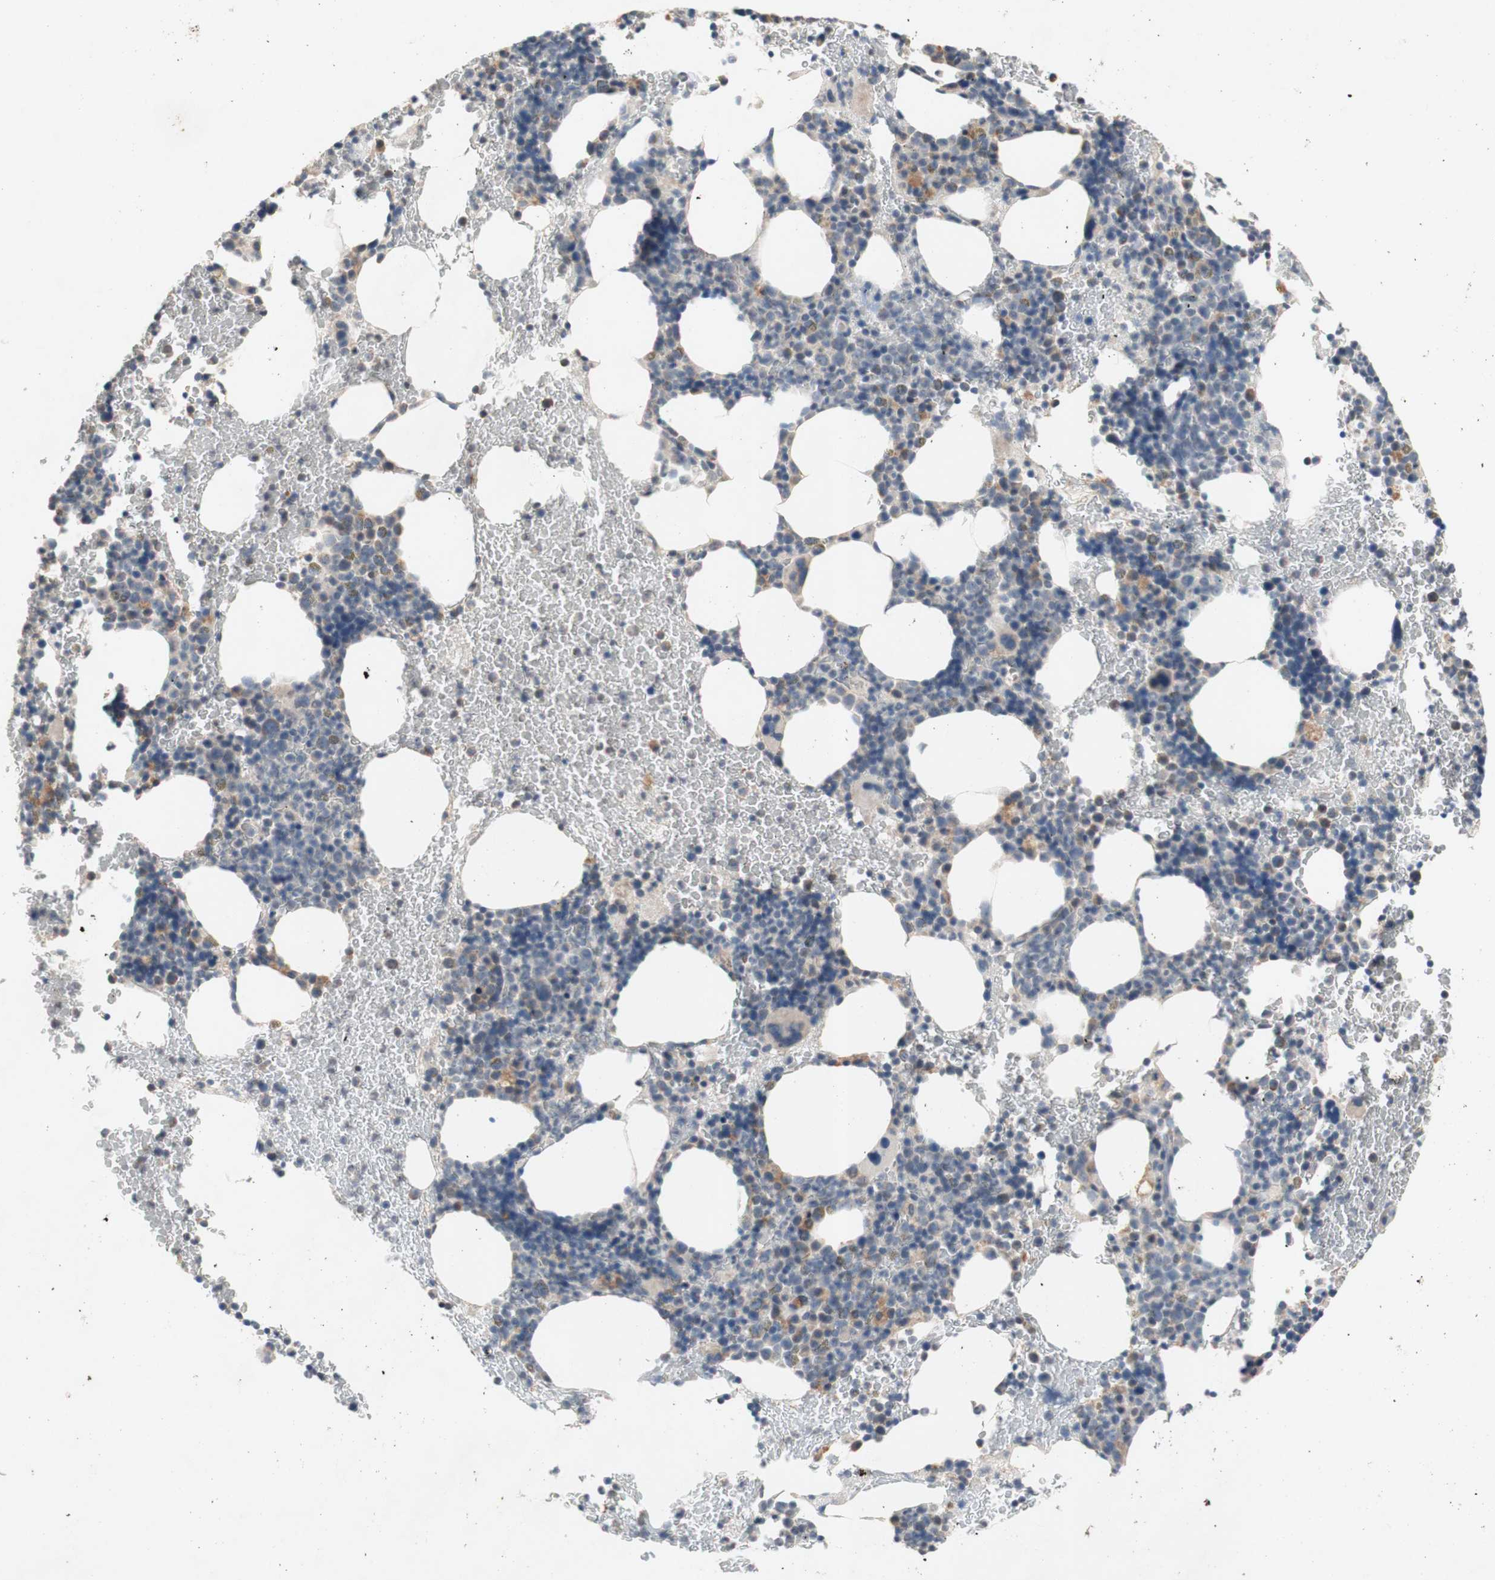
{"staining": {"intensity": "weak", "quantity": "25%-75%", "location": "cytoplasmic/membranous"}, "tissue": "bone marrow", "cell_type": "Hematopoietic cells", "image_type": "normal", "snomed": [{"axis": "morphology", "description": "Normal tissue, NOS"}, {"axis": "morphology", "description": "Inflammation, NOS"}, {"axis": "topography", "description": "Bone marrow"}], "caption": "A histopathology image showing weak cytoplasmic/membranous positivity in approximately 25%-75% of hematopoietic cells in benign bone marrow, as visualized by brown immunohistochemical staining.", "gene": "PTGIS", "patient": {"sex": "male", "age": 72}}